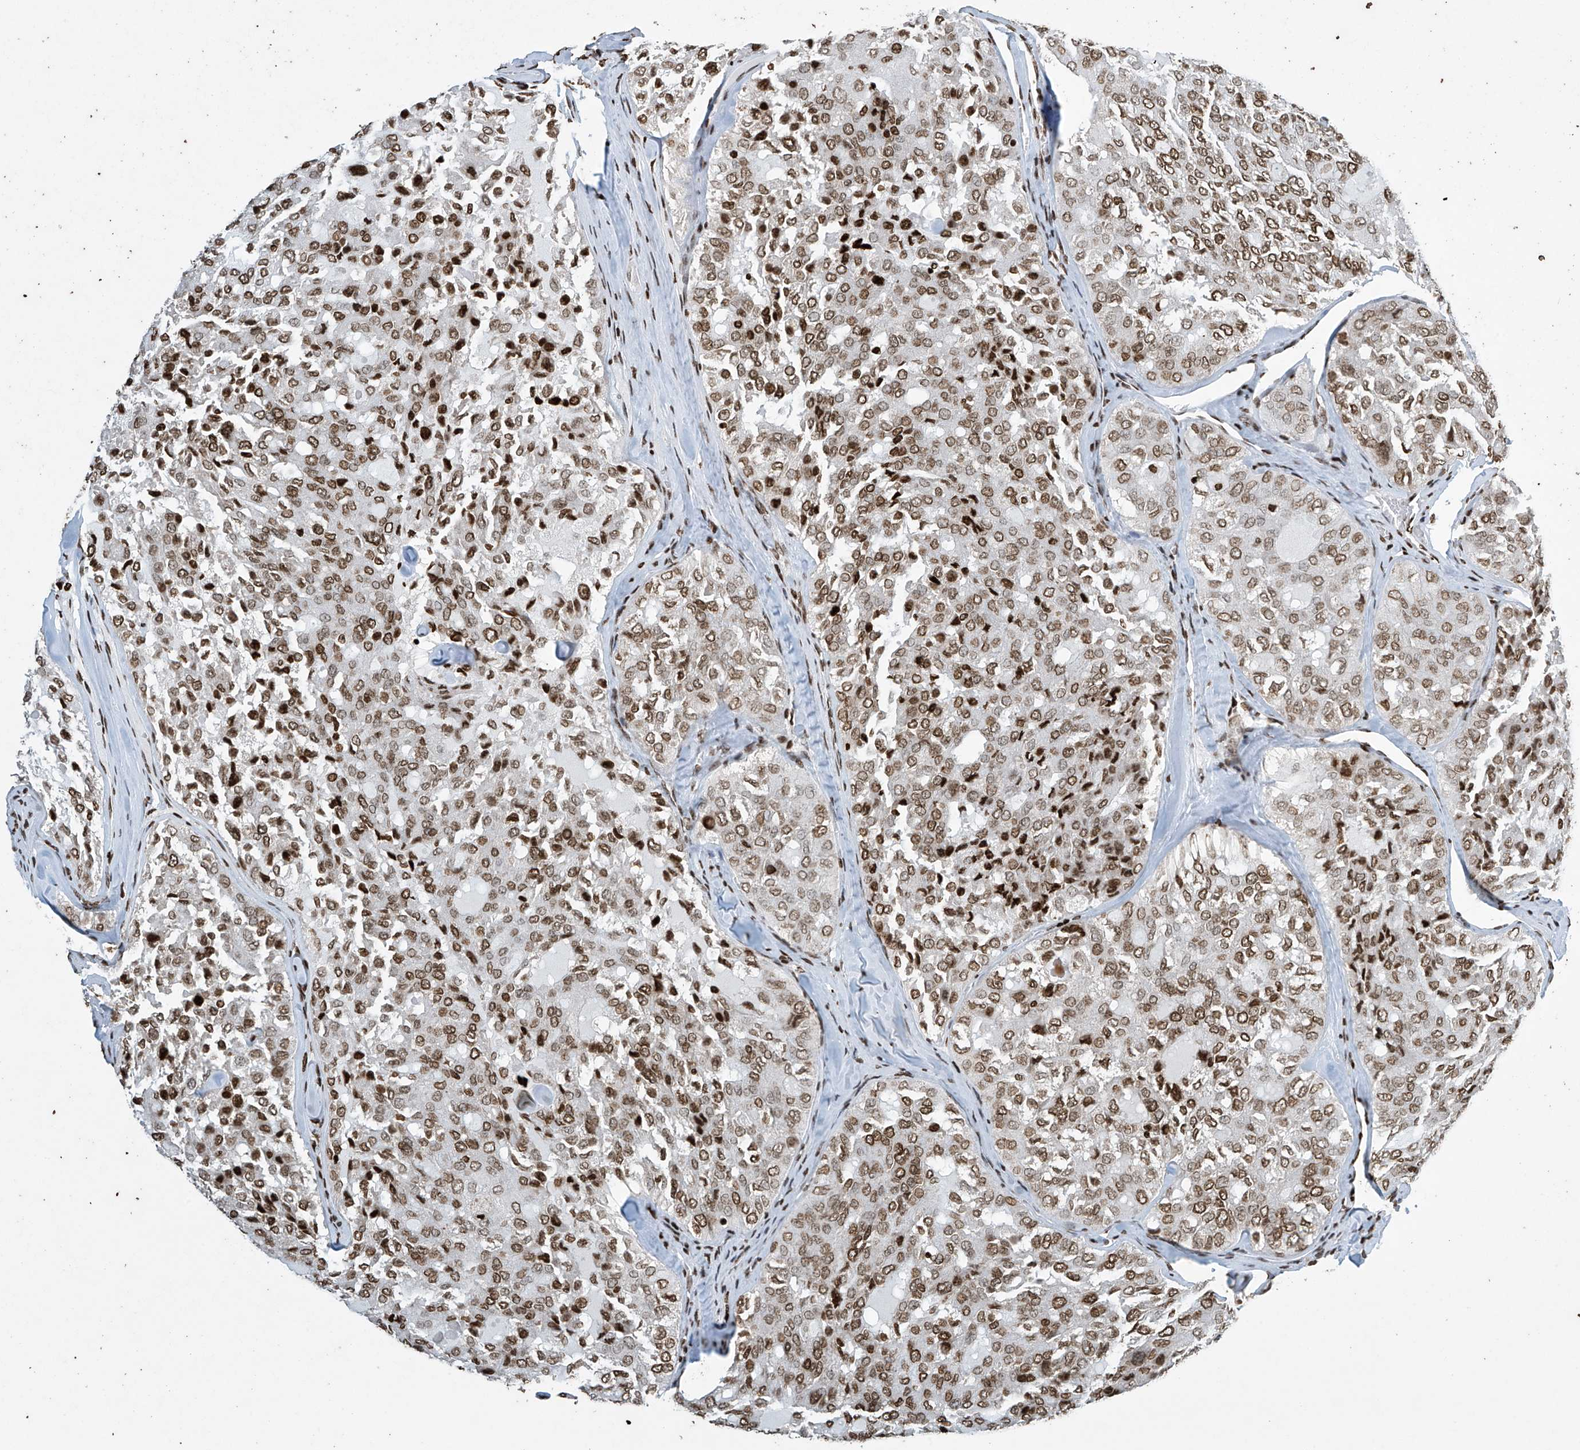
{"staining": {"intensity": "moderate", "quantity": ">75%", "location": "nuclear"}, "tissue": "thyroid cancer", "cell_type": "Tumor cells", "image_type": "cancer", "snomed": [{"axis": "morphology", "description": "Follicular adenoma carcinoma, NOS"}, {"axis": "topography", "description": "Thyroid gland"}], "caption": "DAB immunohistochemical staining of thyroid cancer exhibits moderate nuclear protein staining in about >75% of tumor cells. (DAB IHC with brightfield microscopy, high magnification).", "gene": "H4C16", "patient": {"sex": "male", "age": 75}}